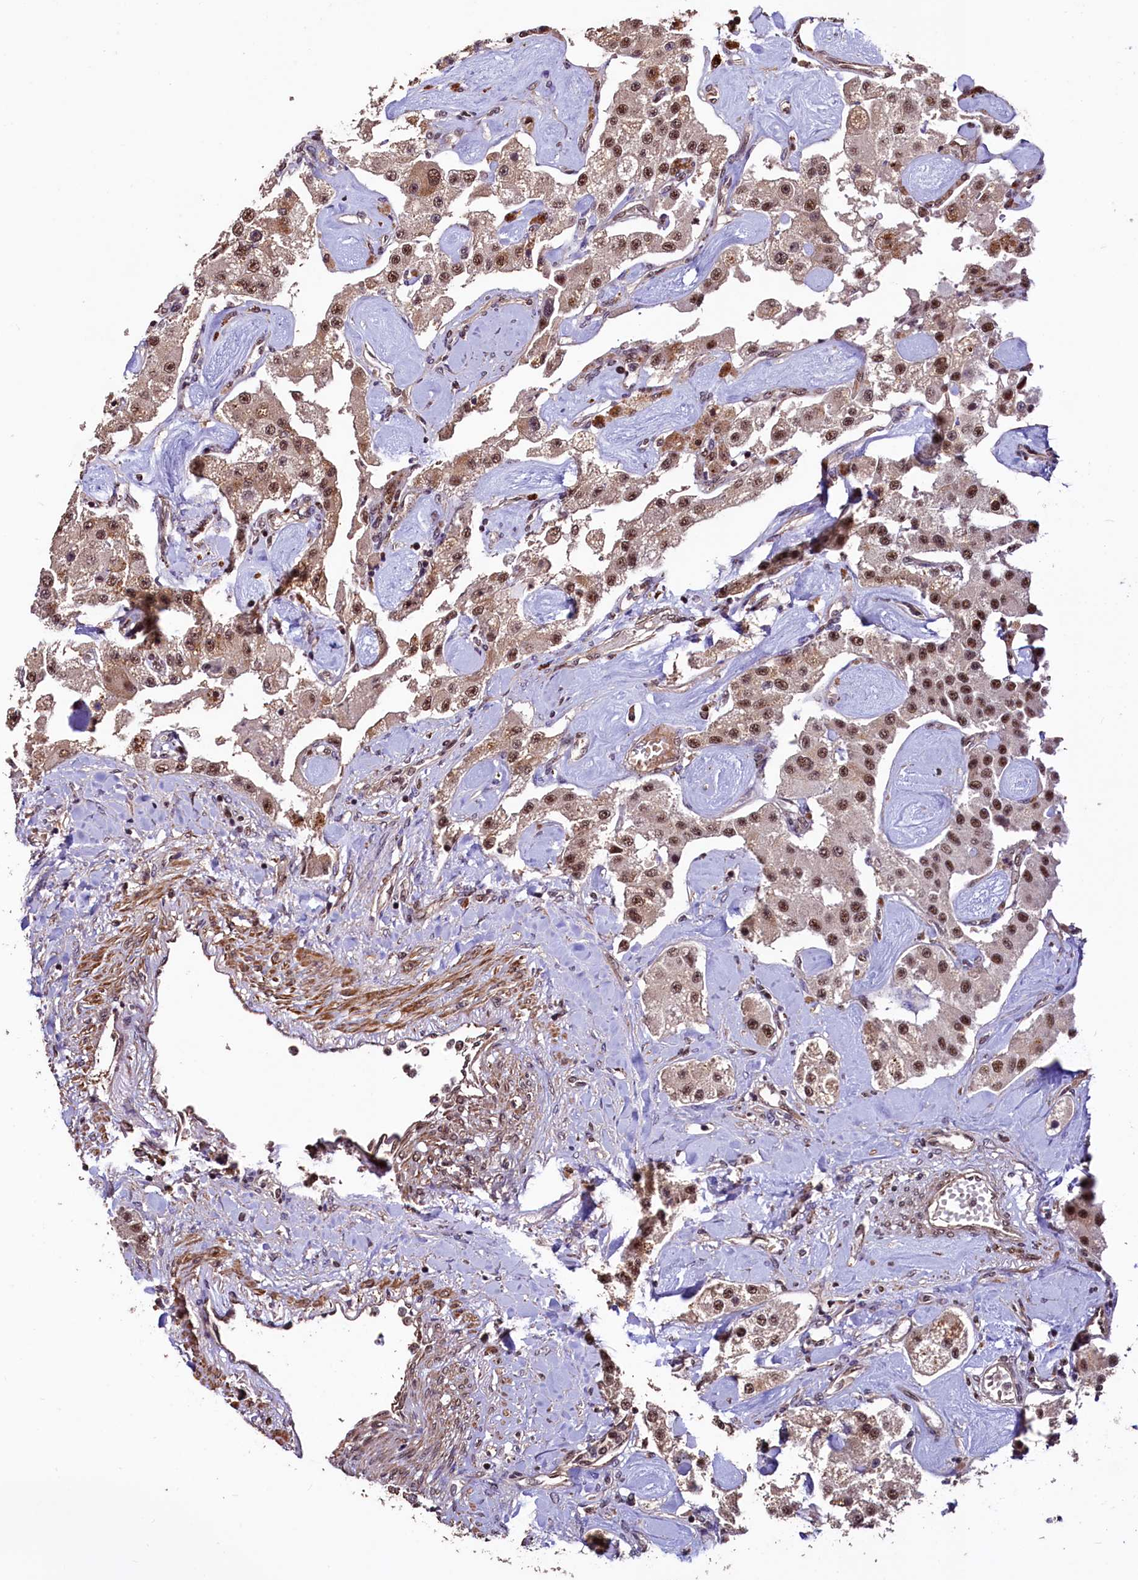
{"staining": {"intensity": "moderate", "quantity": ">75%", "location": "nuclear"}, "tissue": "carcinoid", "cell_type": "Tumor cells", "image_type": "cancer", "snomed": [{"axis": "morphology", "description": "Carcinoid, malignant, NOS"}, {"axis": "topography", "description": "Pancreas"}], "caption": "Protein analysis of carcinoid tissue shows moderate nuclear positivity in approximately >75% of tumor cells.", "gene": "SFSWAP", "patient": {"sex": "male", "age": 41}}